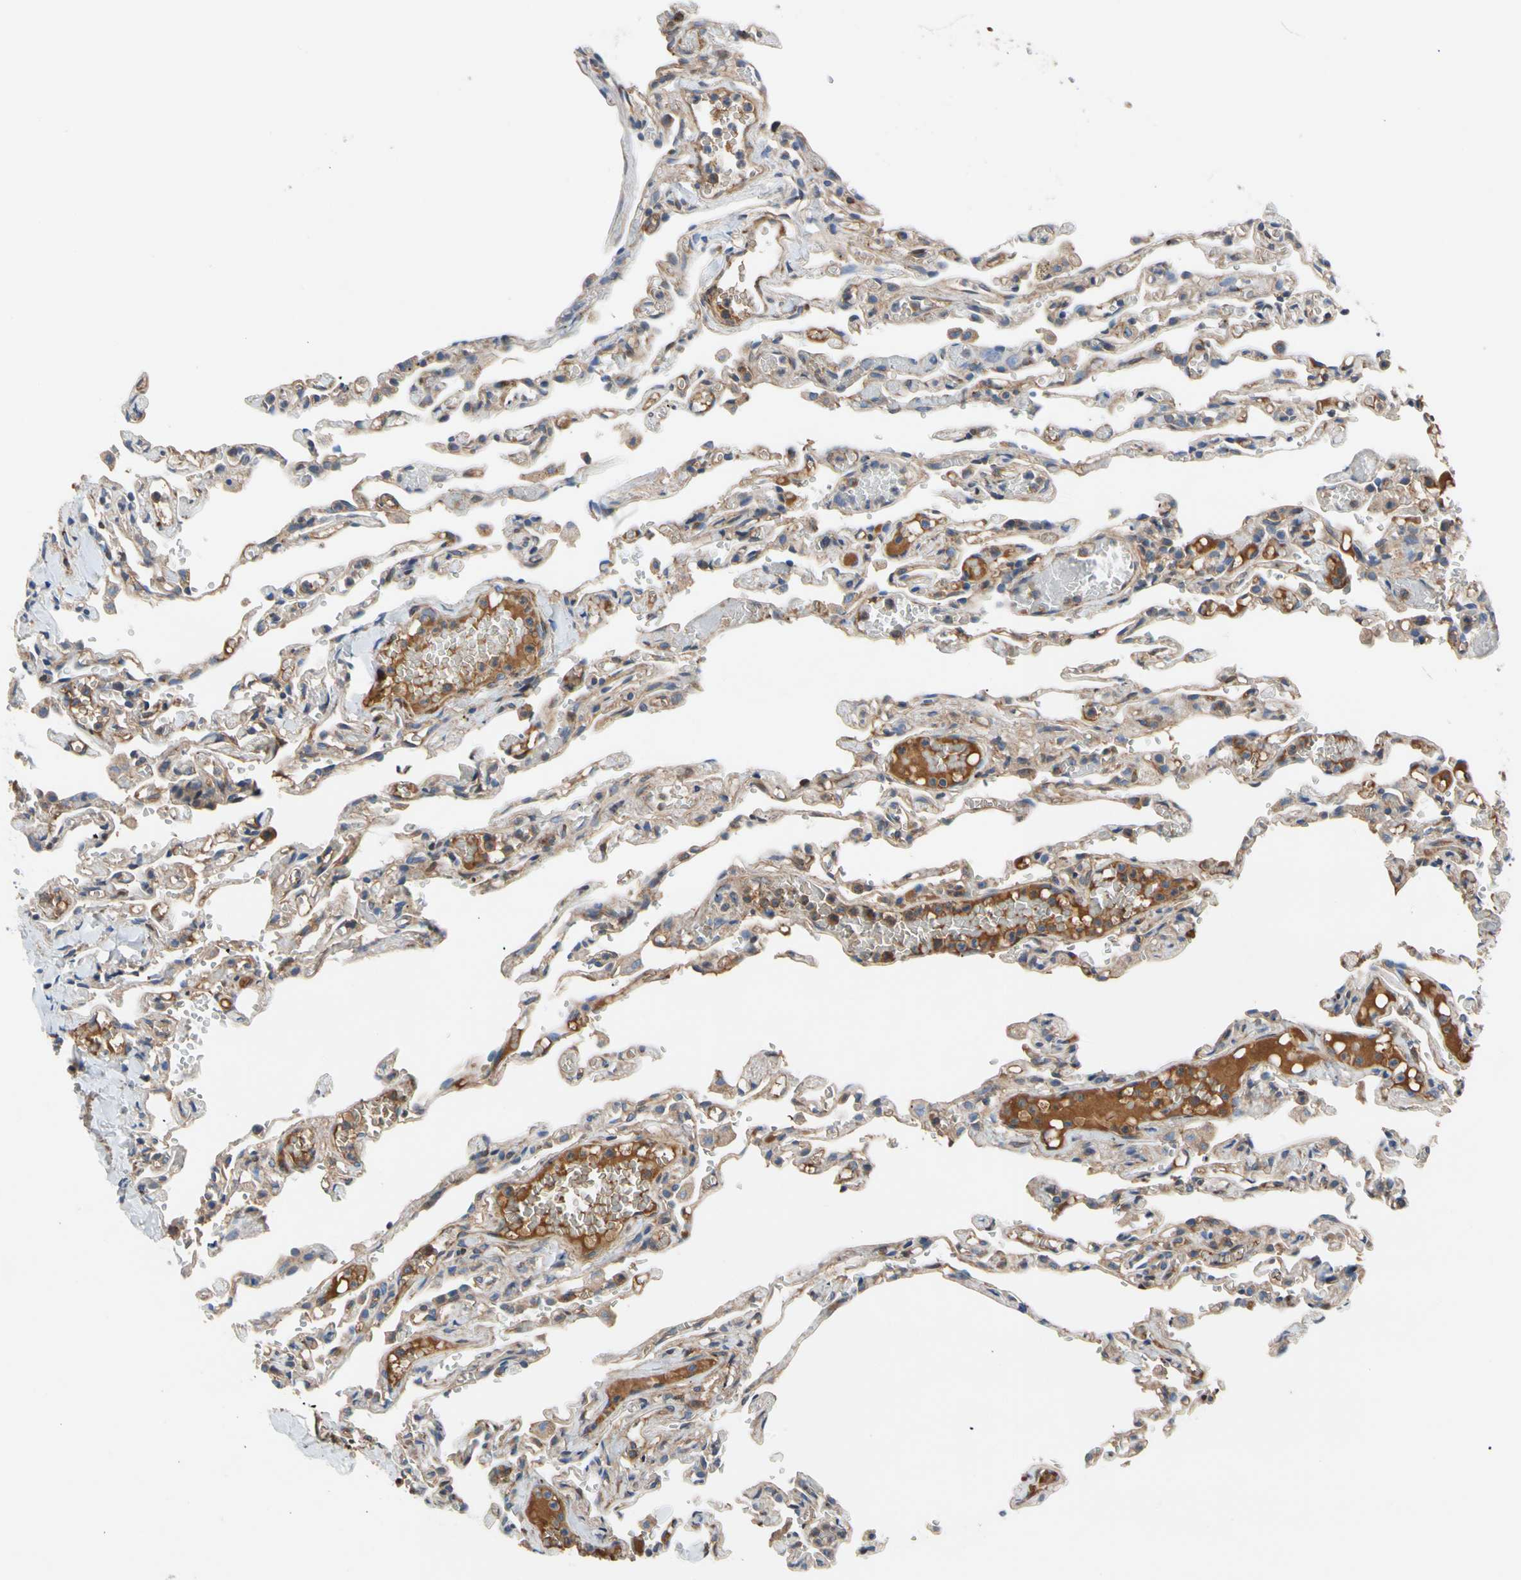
{"staining": {"intensity": "moderate", "quantity": "25%-75%", "location": "cytoplasmic/membranous"}, "tissue": "lung", "cell_type": "Alveolar cells", "image_type": "normal", "snomed": [{"axis": "morphology", "description": "Normal tissue, NOS"}, {"axis": "topography", "description": "Lung"}], "caption": "Alveolar cells demonstrate medium levels of moderate cytoplasmic/membranous positivity in approximately 25%-75% of cells in benign lung. (Brightfield microscopy of DAB IHC at high magnification).", "gene": "ENTREP3", "patient": {"sex": "male", "age": 21}}